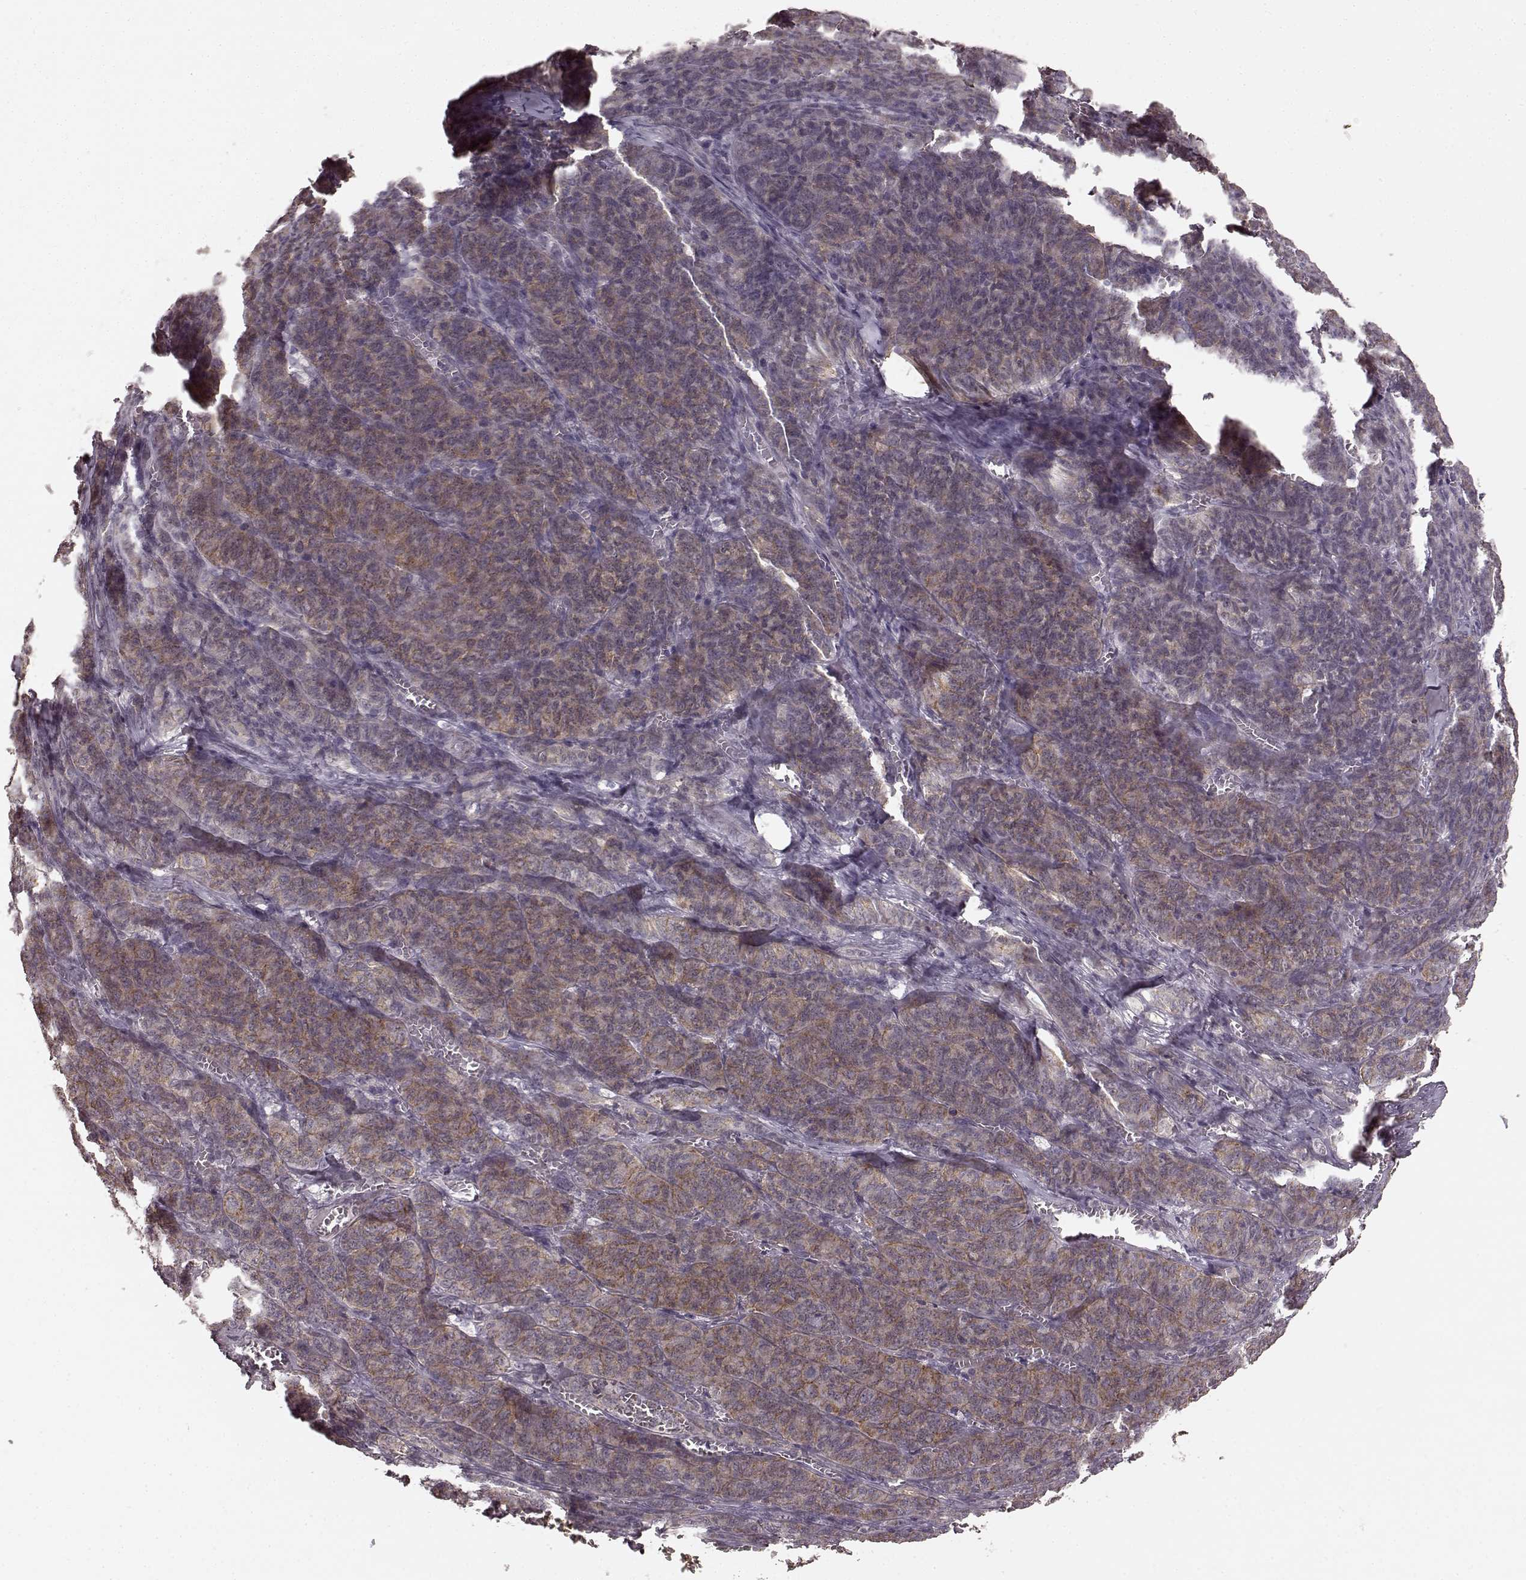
{"staining": {"intensity": "moderate", "quantity": ">75%", "location": "cytoplasmic/membranous"}, "tissue": "ovarian cancer", "cell_type": "Tumor cells", "image_type": "cancer", "snomed": [{"axis": "morphology", "description": "Carcinoma, endometroid"}, {"axis": "topography", "description": "Ovary"}], "caption": "The photomicrograph exhibits staining of ovarian endometroid carcinoma, revealing moderate cytoplasmic/membranous protein positivity (brown color) within tumor cells. (DAB IHC, brown staining for protein, blue staining for nuclei).", "gene": "PRKCE", "patient": {"sex": "female", "age": 80}}